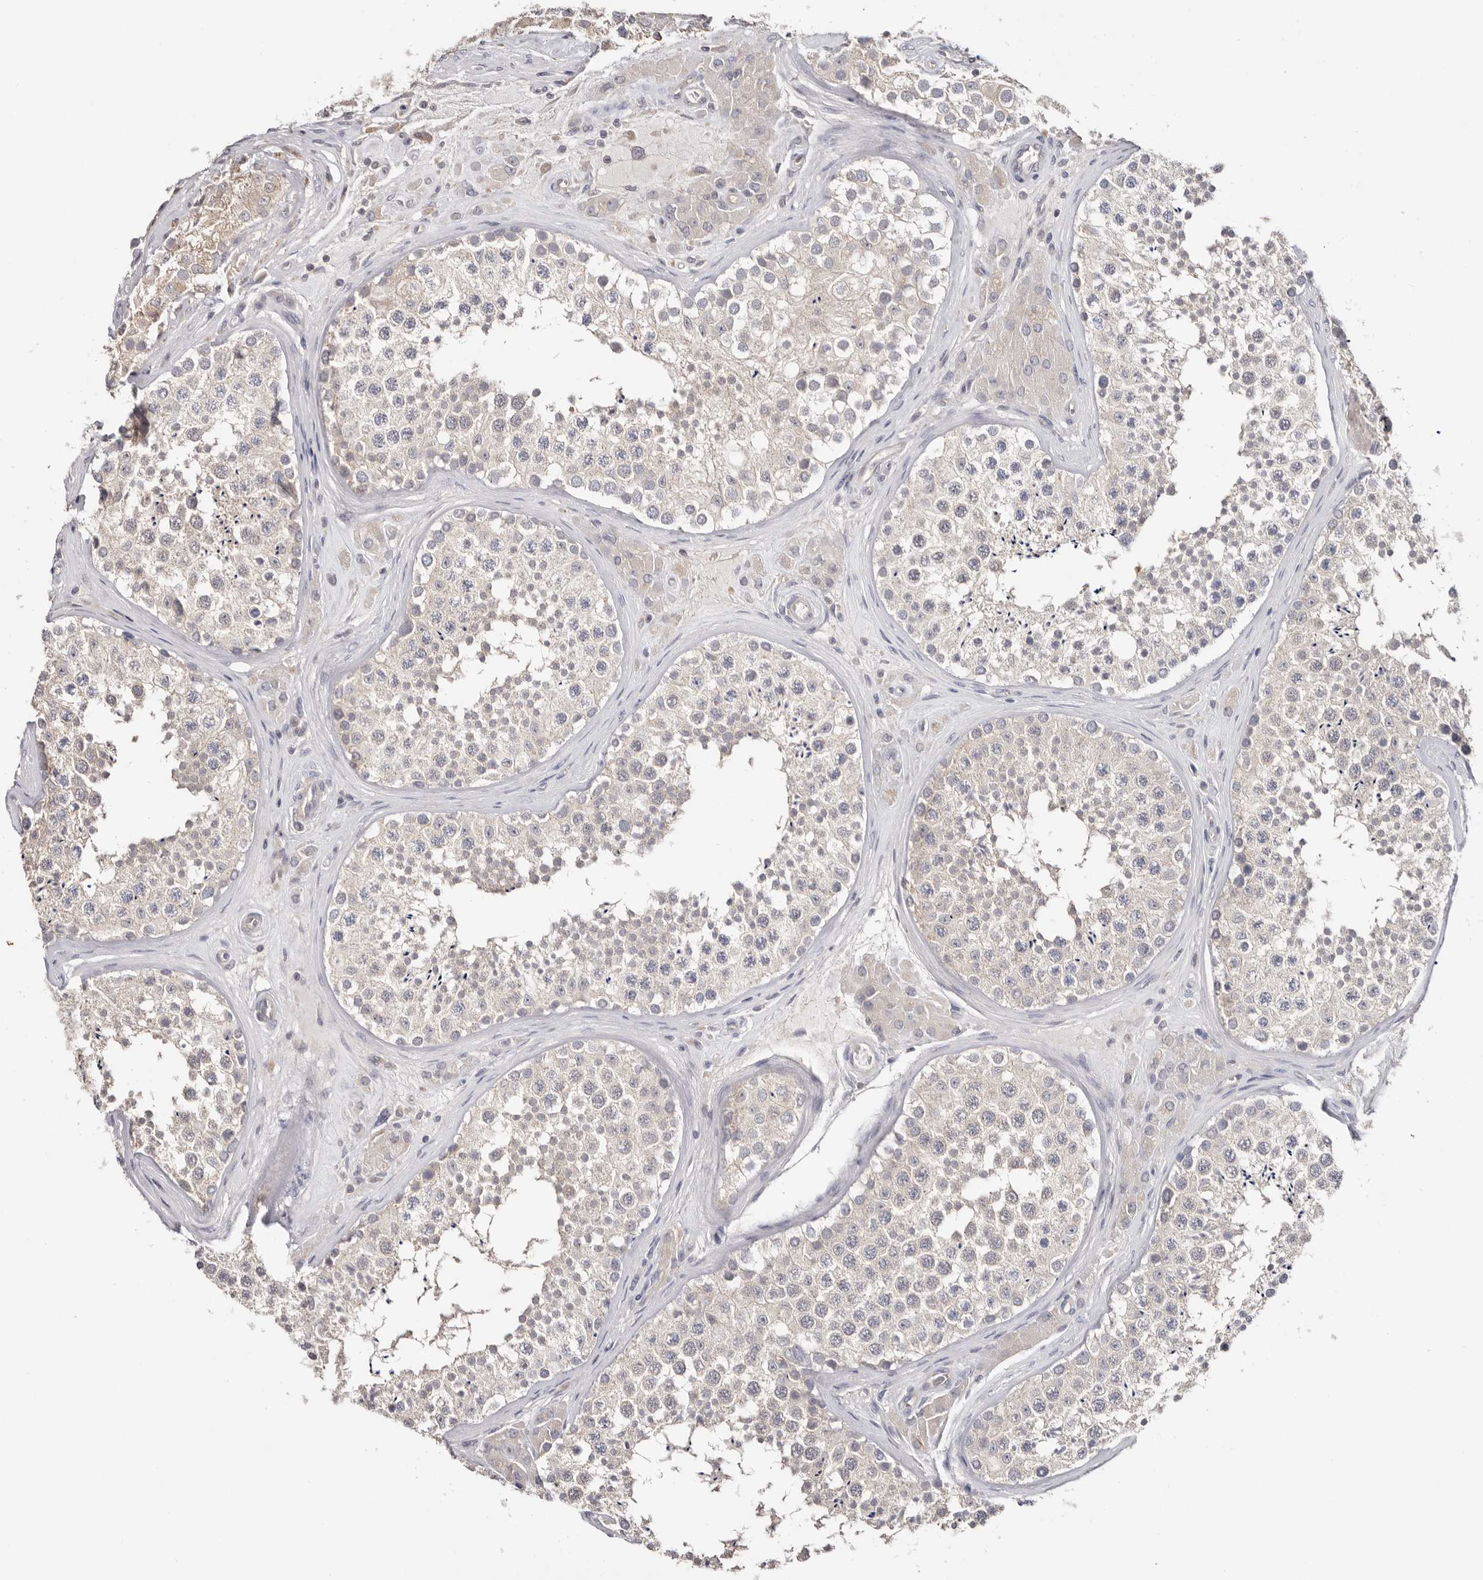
{"staining": {"intensity": "negative", "quantity": "none", "location": "none"}, "tissue": "testis", "cell_type": "Cells in seminiferous ducts", "image_type": "normal", "snomed": [{"axis": "morphology", "description": "Normal tissue, NOS"}, {"axis": "topography", "description": "Testis"}], "caption": "Immunohistochemistry image of unremarkable testis: human testis stained with DAB (3,3'-diaminobenzidine) exhibits no significant protein staining in cells in seminiferous ducts.", "gene": "S100A14", "patient": {"sex": "male", "age": 46}}